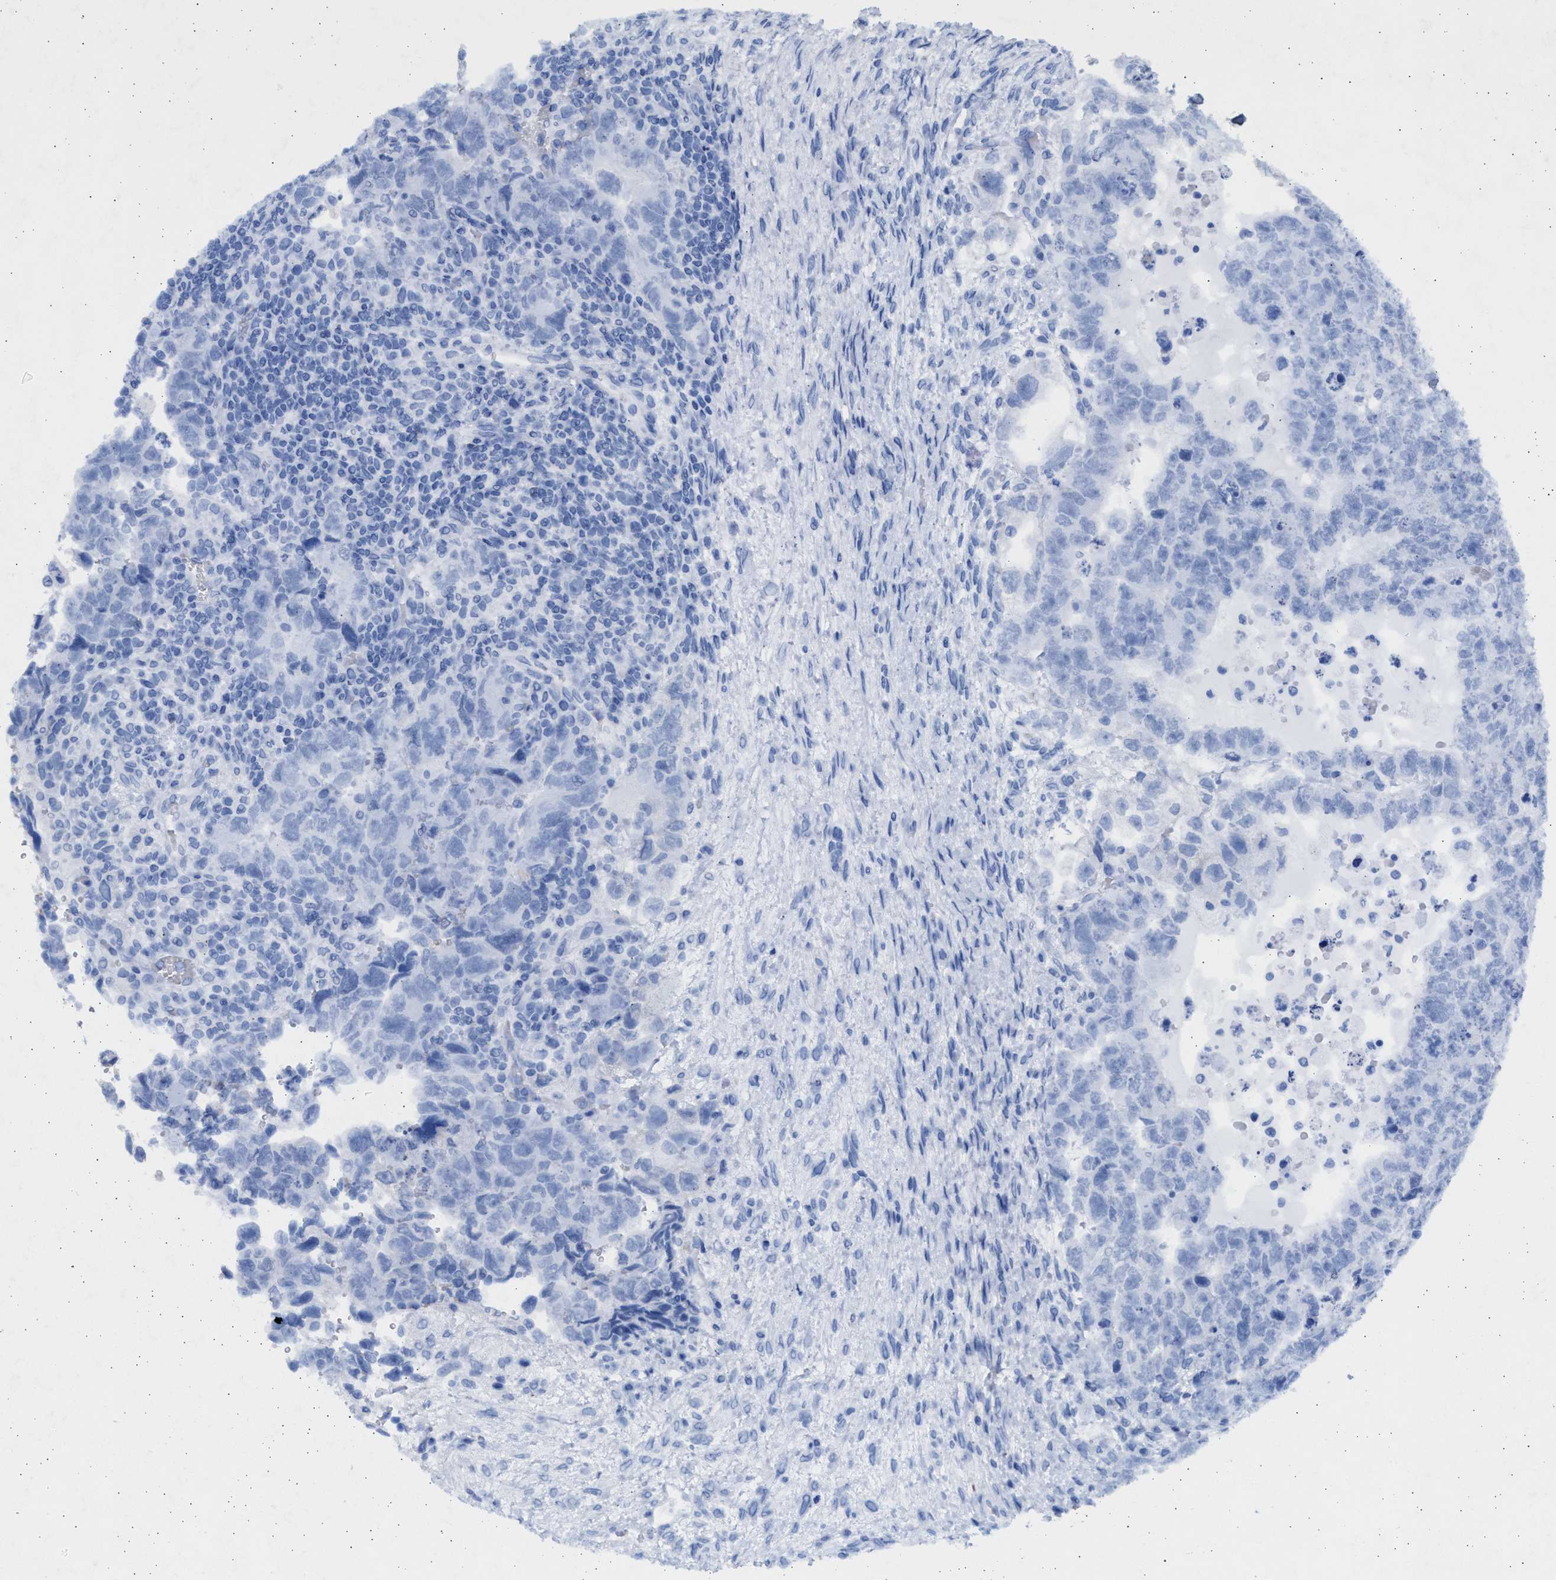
{"staining": {"intensity": "negative", "quantity": "none", "location": "none"}, "tissue": "testis cancer", "cell_type": "Tumor cells", "image_type": "cancer", "snomed": [{"axis": "morphology", "description": "Carcinoma, Embryonal, NOS"}, {"axis": "topography", "description": "Testis"}], "caption": "Immunohistochemistry micrograph of neoplastic tissue: testis cancer (embryonal carcinoma) stained with DAB (3,3'-diaminobenzidine) reveals no significant protein positivity in tumor cells.", "gene": "NBR1", "patient": {"sex": "male", "age": 36}}